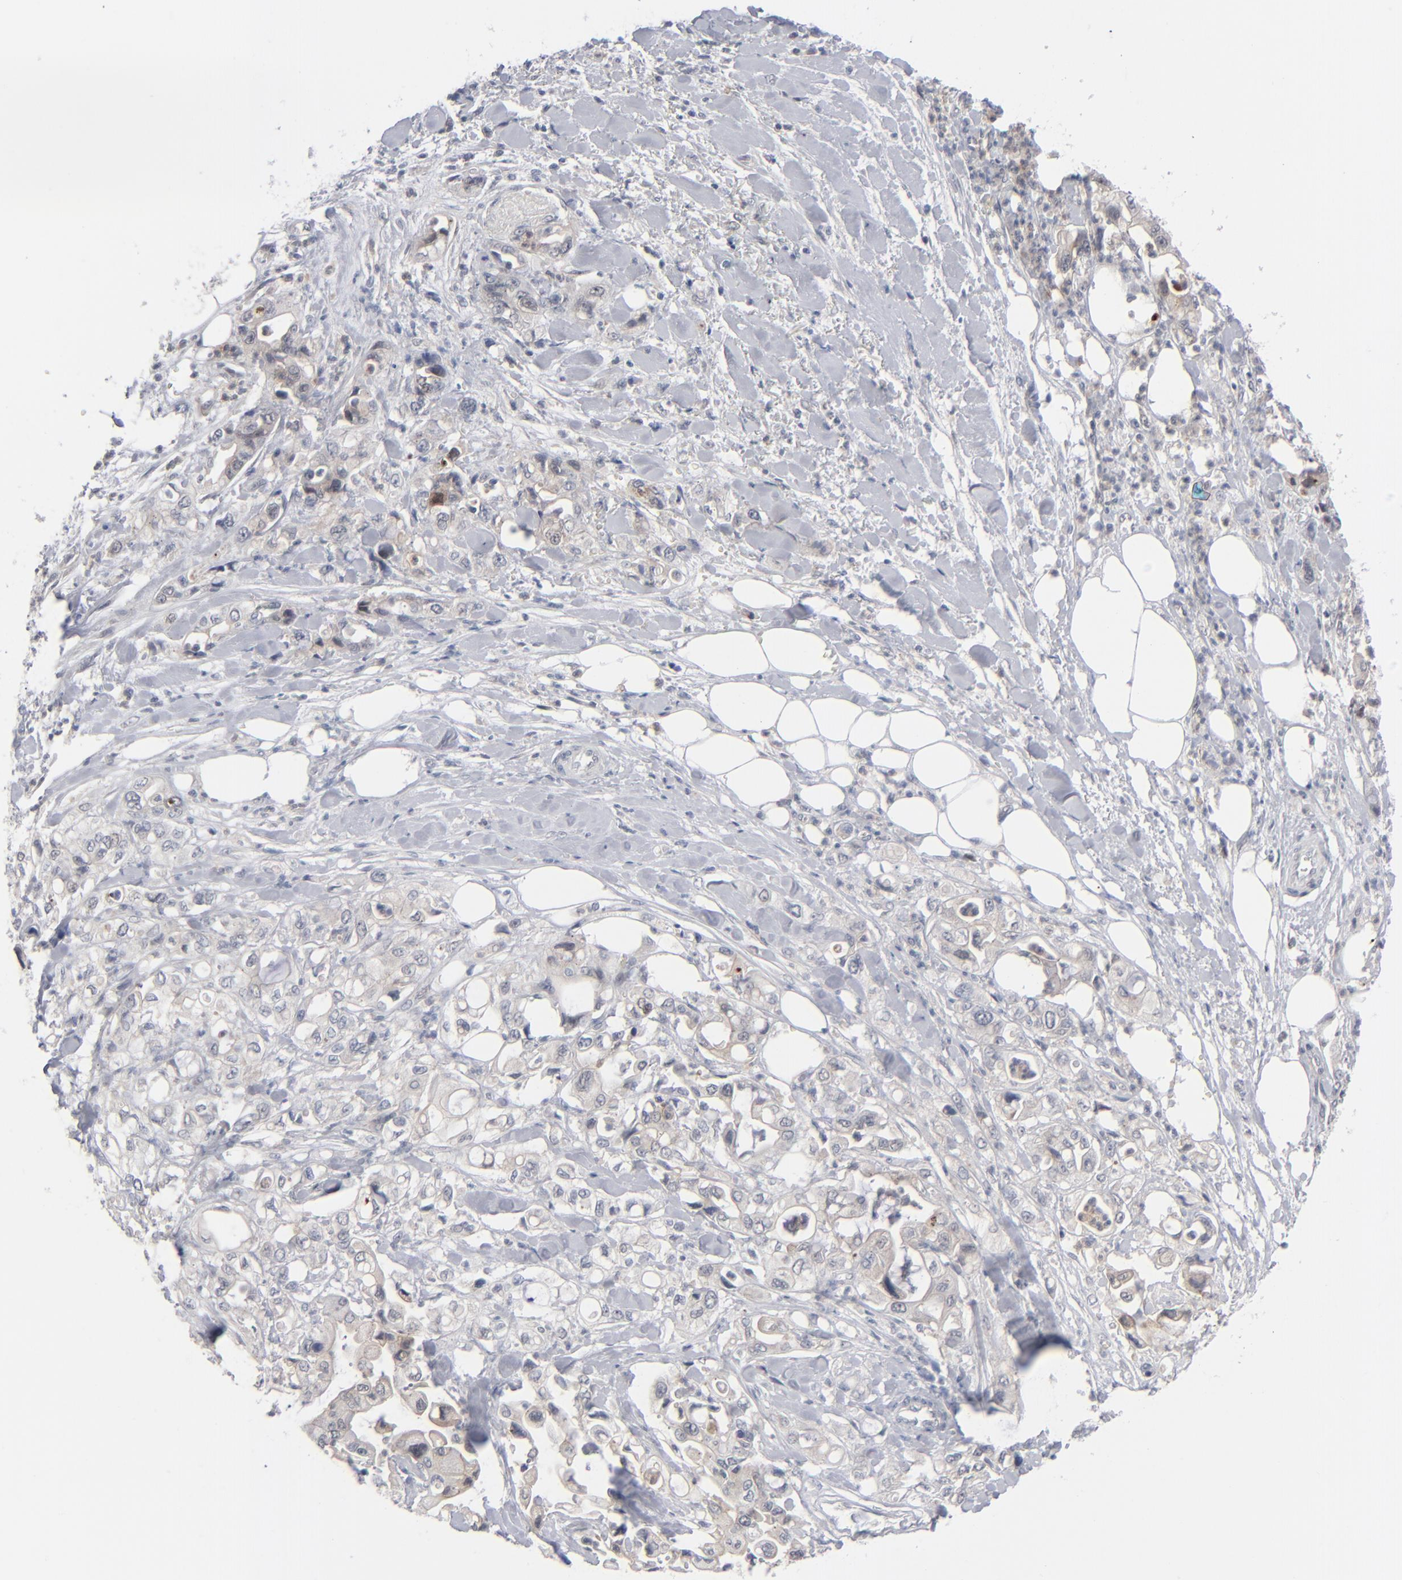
{"staining": {"intensity": "weak", "quantity": "25%-75%", "location": "cytoplasmic/membranous"}, "tissue": "pancreatic cancer", "cell_type": "Tumor cells", "image_type": "cancer", "snomed": [{"axis": "morphology", "description": "Adenocarcinoma, NOS"}, {"axis": "topography", "description": "Pancreas"}], "caption": "A low amount of weak cytoplasmic/membranous expression is appreciated in about 25%-75% of tumor cells in adenocarcinoma (pancreatic) tissue.", "gene": "POF1B", "patient": {"sex": "male", "age": 70}}